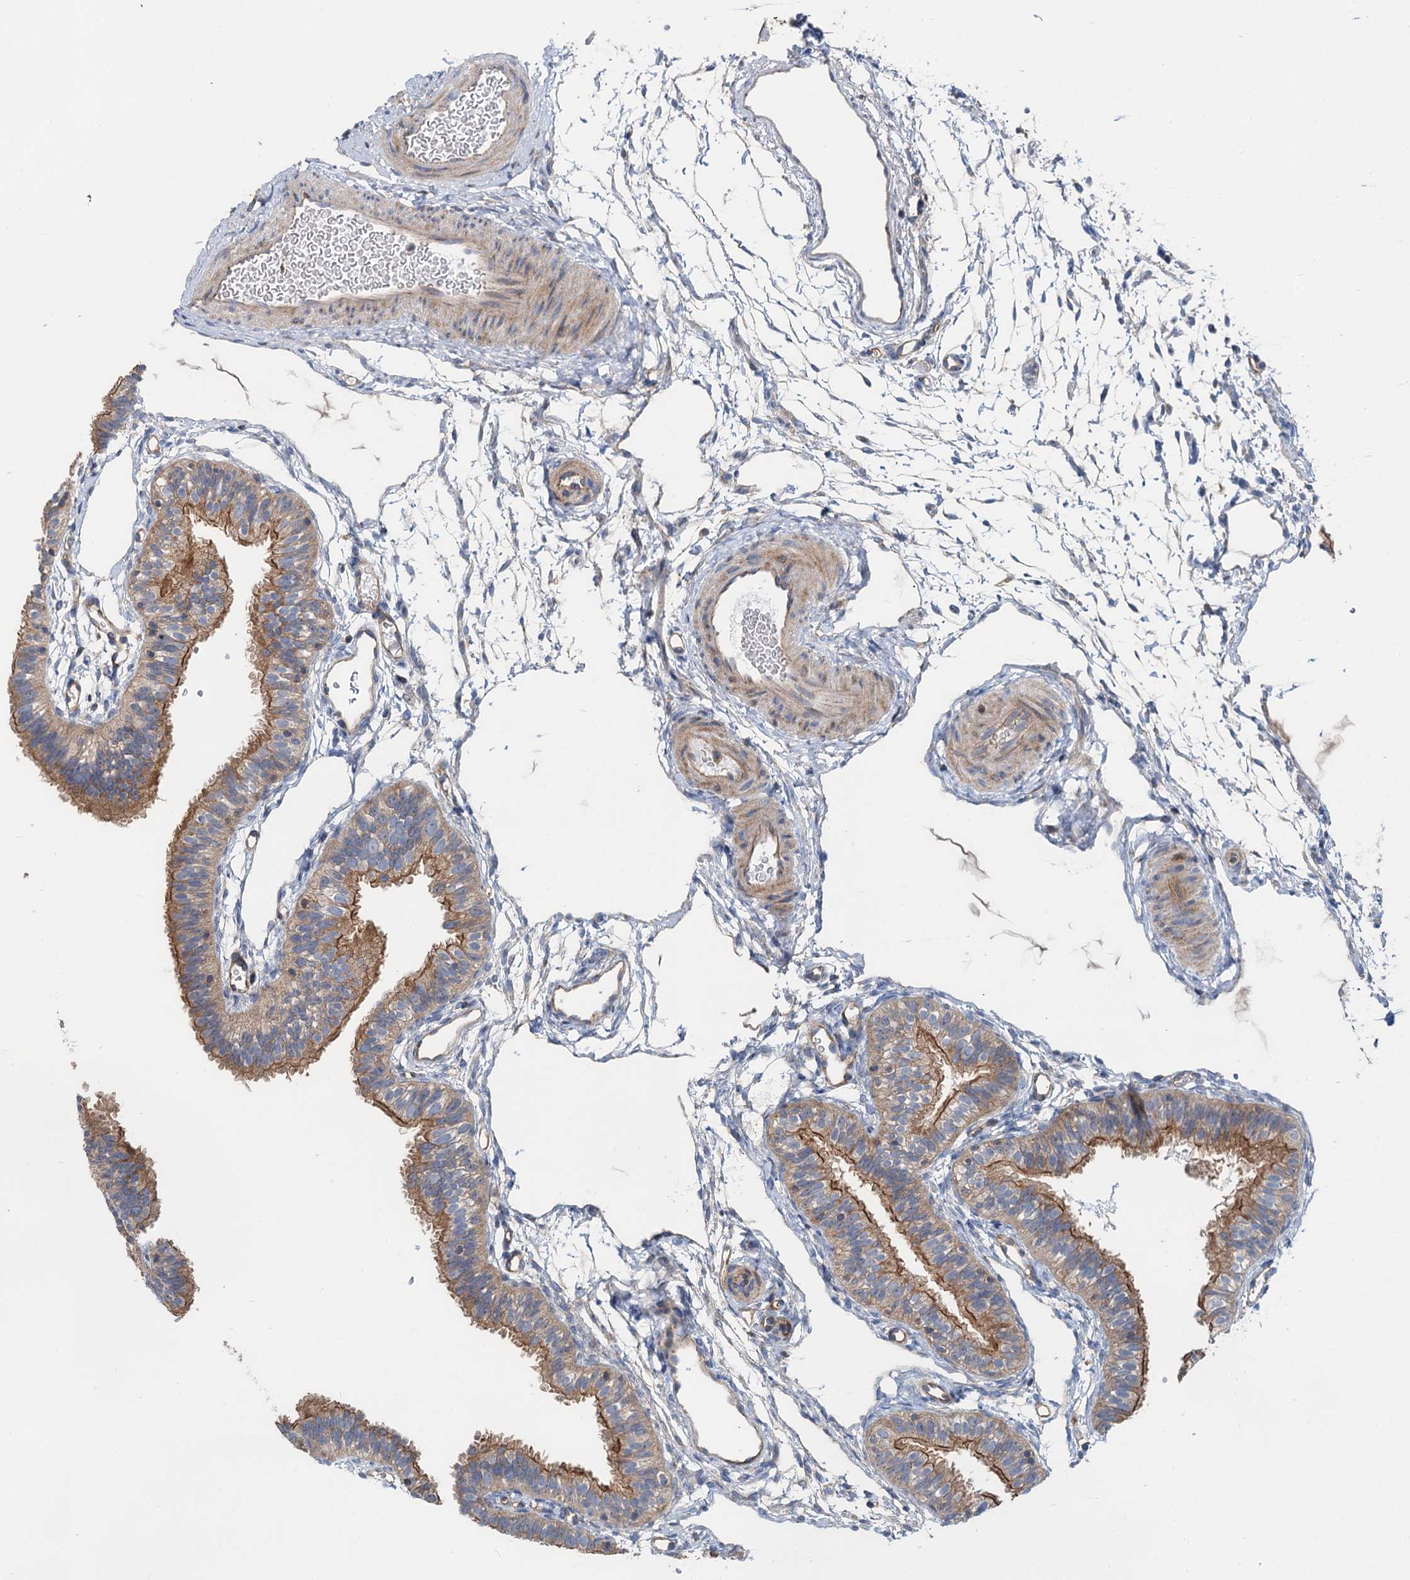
{"staining": {"intensity": "moderate", "quantity": "25%-75%", "location": "cytoplasmic/membranous"}, "tissue": "fallopian tube", "cell_type": "Glandular cells", "image_type": "normal", "snomed": [{"axis": "morphology", "description": "Normal tissue, NOS"}, {"axis": "topography", "description": "Fallopian tube"}], "caption": "Immunohistochemistry (IHC) of unremarkable fallopian tube shows medium levels of moderate cytoplasmic/membranous positivity in about 25%-75% of glandular cells. (DAB (3,3'-diaminobenzidine) = brown stain, brightfield microscopy at high magnification).", "gene": "ANKRD26", "patient": {"sex": "female", "age": 35}}